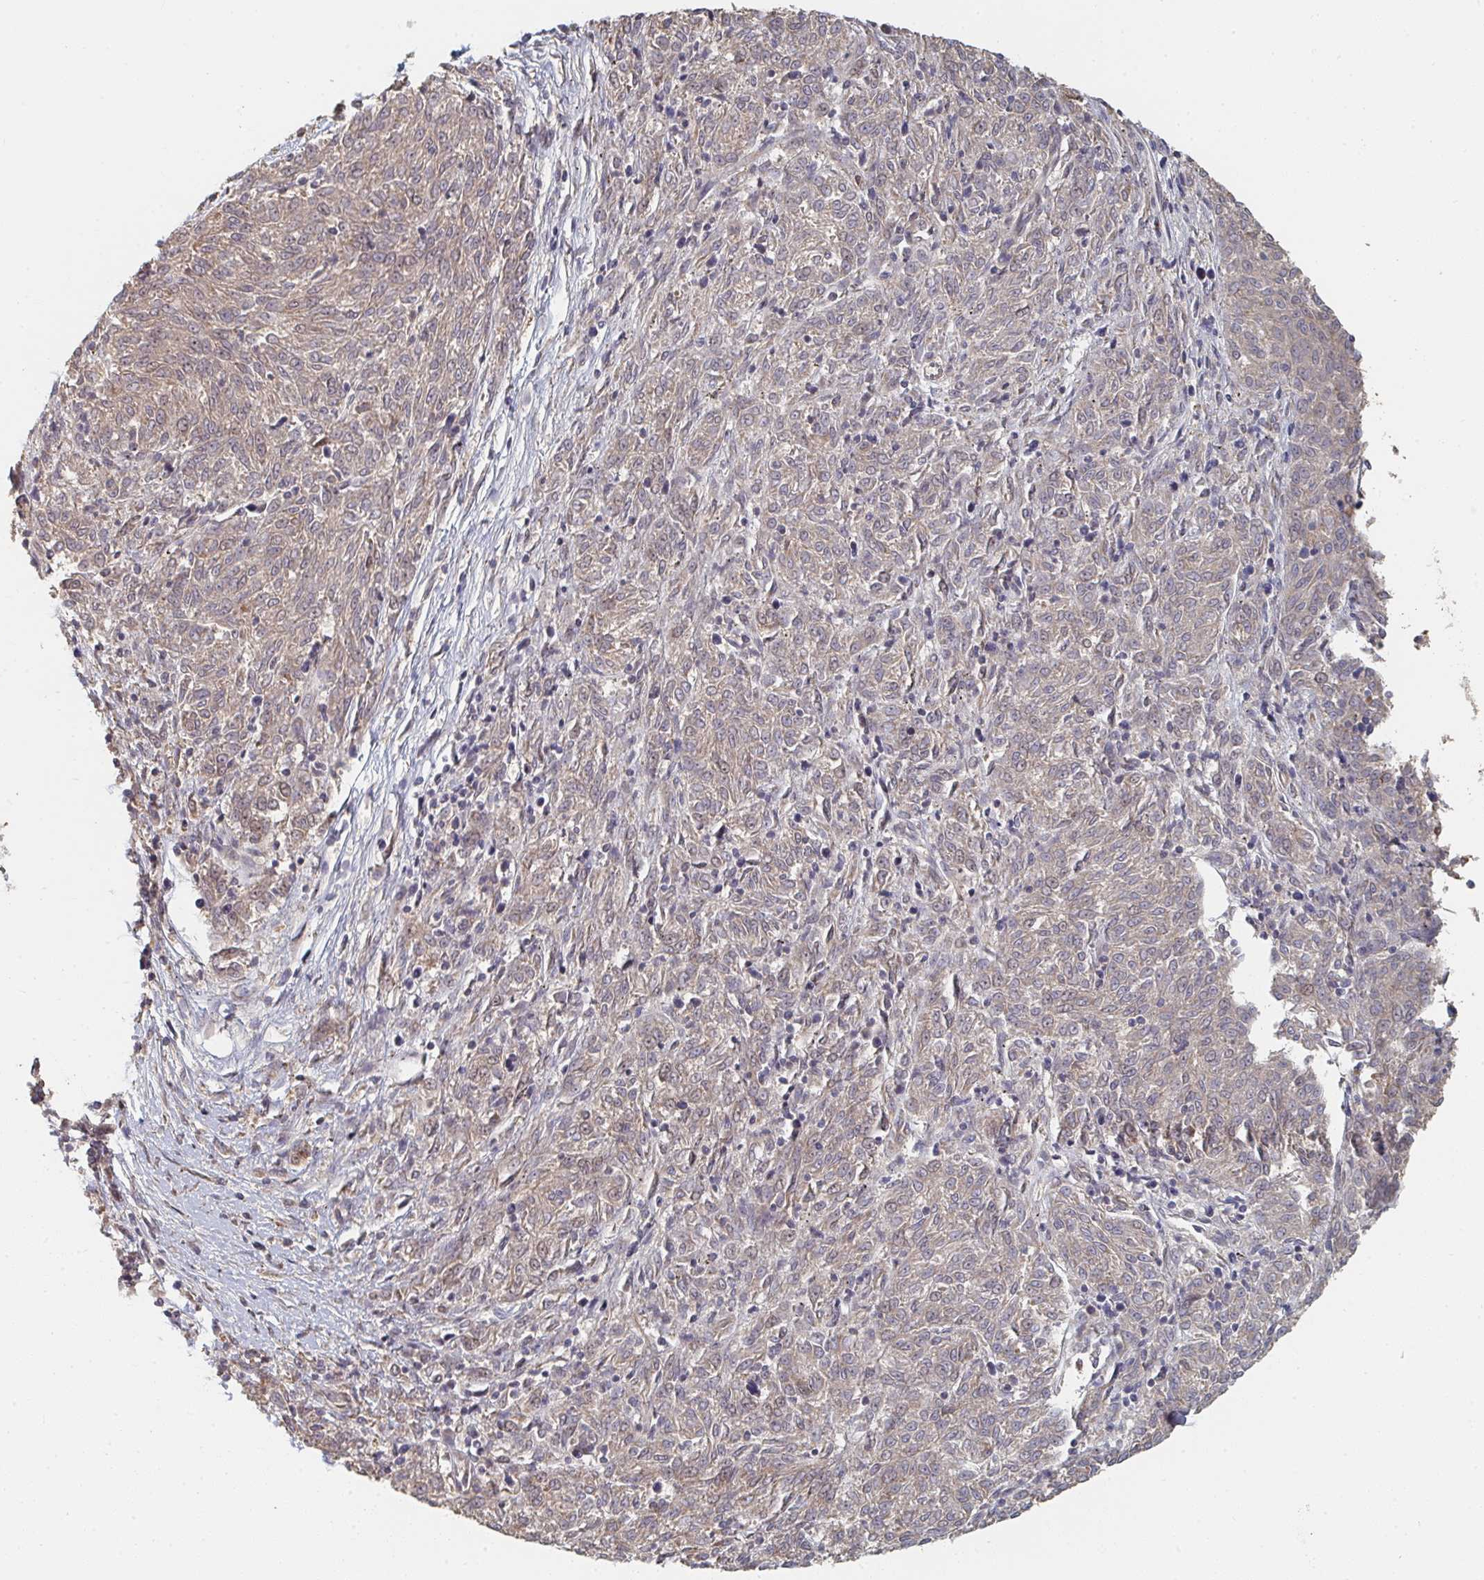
{"staining": {"intensity": "weak", "quantity": ">75%", "location": "cytoplasmic/membranous"}, "tissue": "melanoma", "cell_type": "Tumor cells", "image_type": "cancer", "snomed": [{"axis": "morphology", "description": "Malignant melanoma, NOS"}, {"axis": "topography", "description": "Skin"}], "caption": "Immunohistochemical staining of malignant melanoma reveals low levels of weak cytoplasmic/membranous positivity in about >75% of tumor cells.", "gene": "PTEN", "patient": {"sex": "female", "age": 72}}